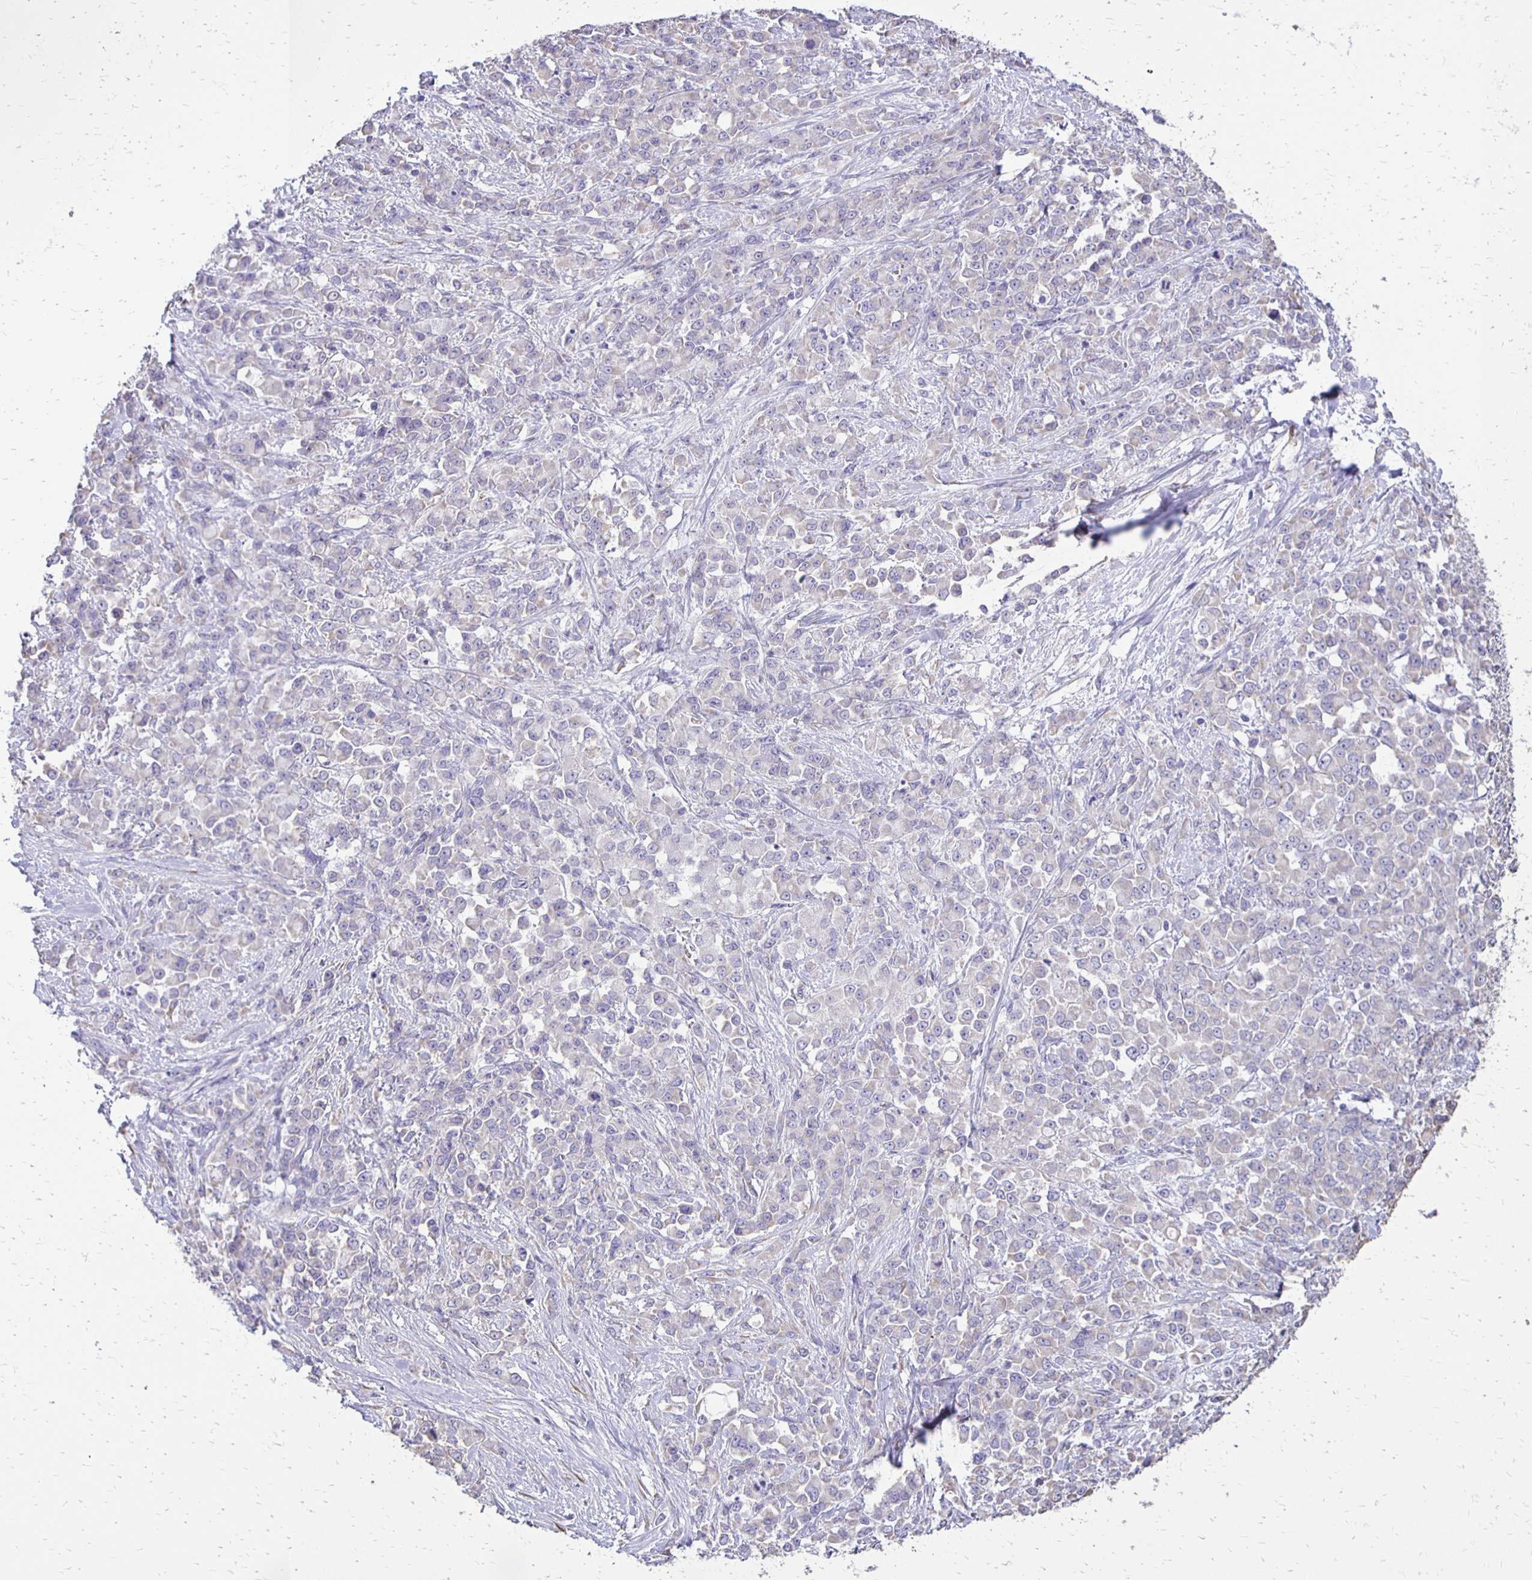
{"staining": {"intensity": "negative", "quantity": "none", "location": "none"}, "tissue": "stomach cancer", "cell_type": "Tumor cells", "image_type": "cancer", "snomed": [{"axis": "morphology", "description": "Adenocarcinoma, NOS"}, {"axis": "topography", "description": "Stomach"}], "caption": "Human stomach cancer stained for a protein using IHC exhibits no staining in tumor cells.", "gene": "ANKRD45", "patient": {"sex": "female", "age": 76}}